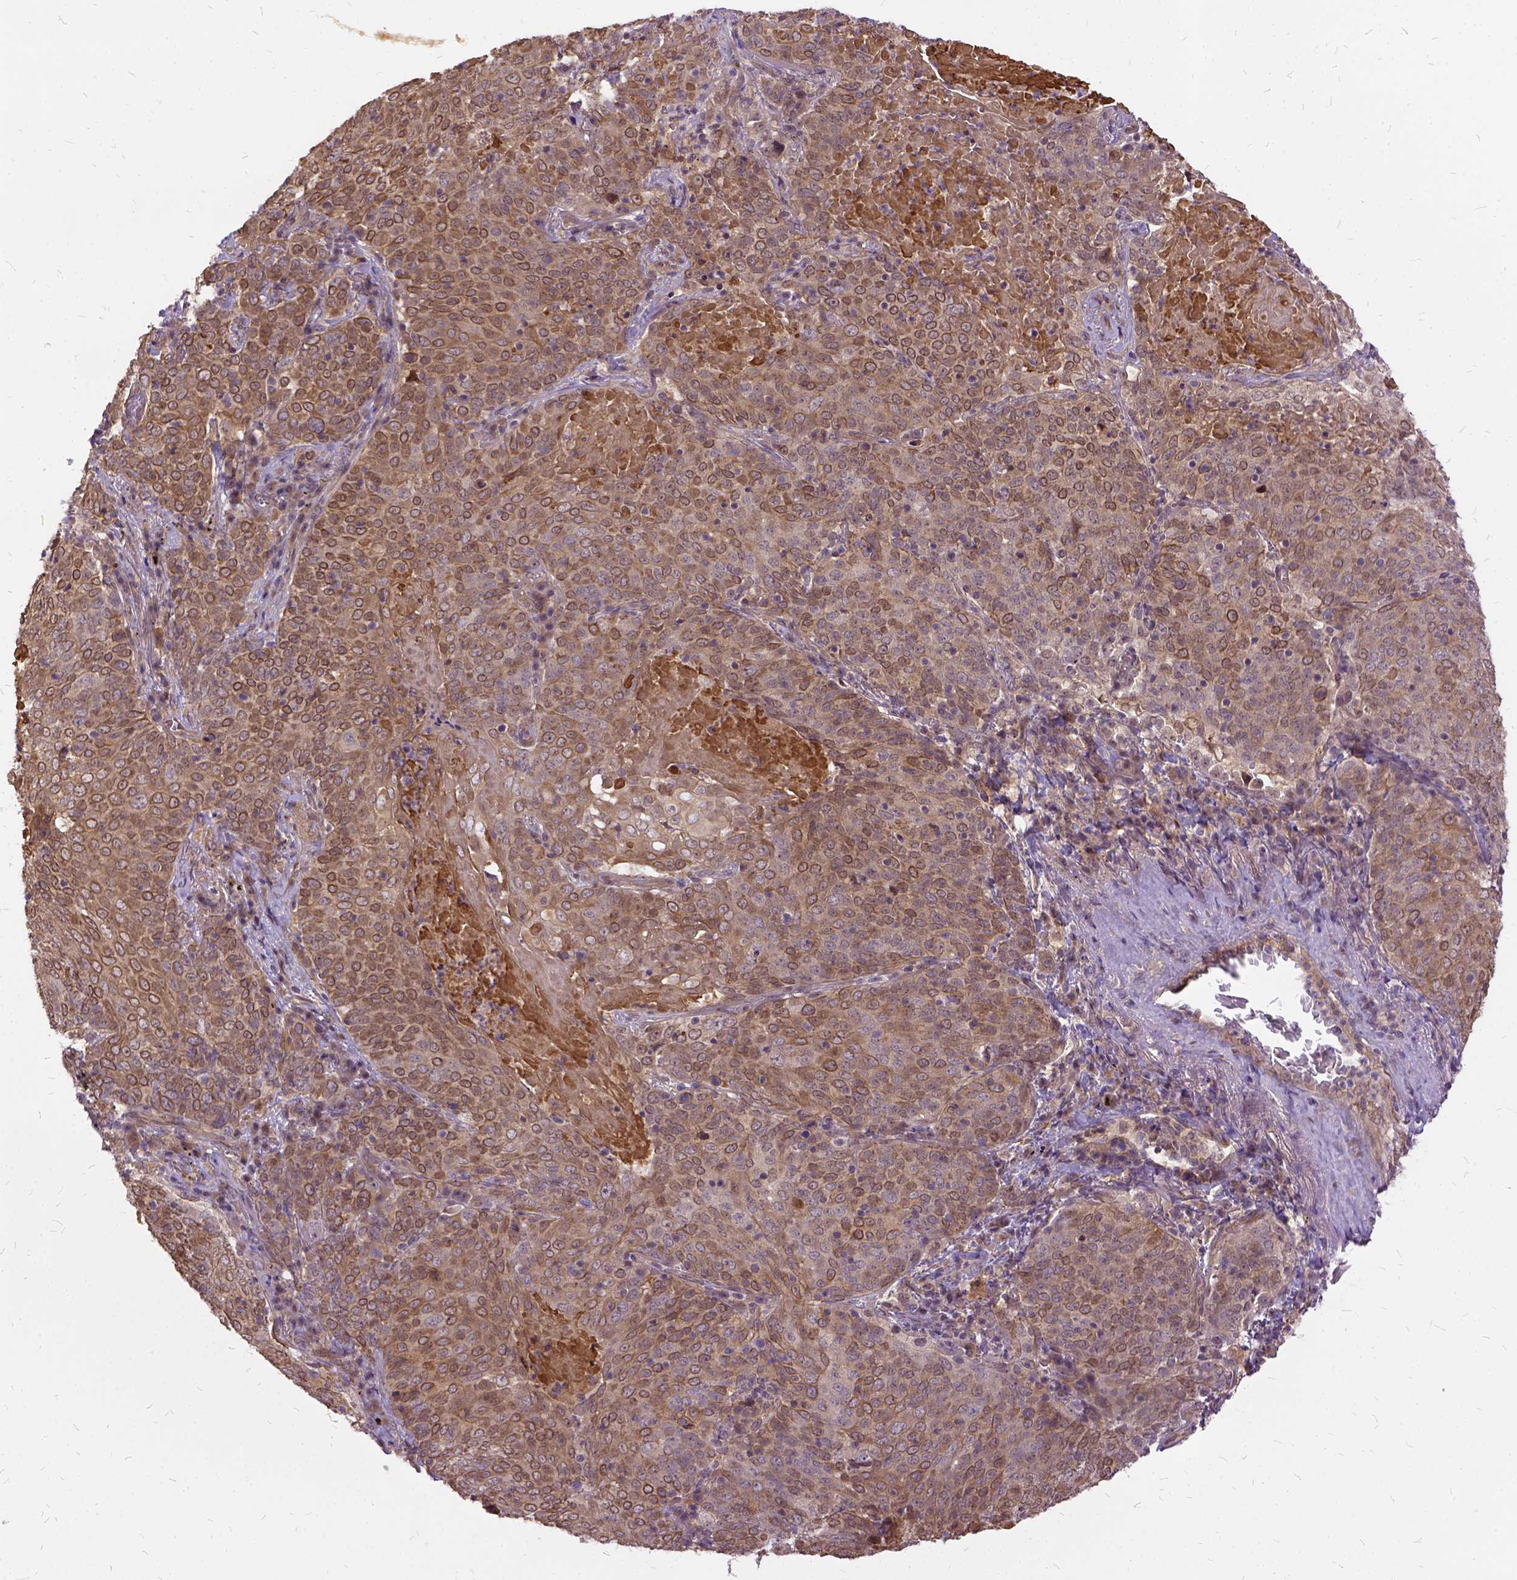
{"staining": {"intensity": "moderate", "quantity": ">75%", "location": "cytoplasmic/membranous"}, "tissue": "lung cancer", "cell_type": "Tumor cells", "image_type": "cancer", "snomed": [{"axis": "morphology", "description": "Squamous cell carcinoma, NOS"}, {"axis": "topography", "description": "Lung"}], "caption": "IHC (DAB (3,3'-diaminobenzidine)) staining of human squamous cell carcinoma (lung) displays moderate cytoplasmic/membranous protein expression in approximately >75% of tumor cells.", "gene": "ILRUN", "patient": {"sex": "male", "age": 82}}